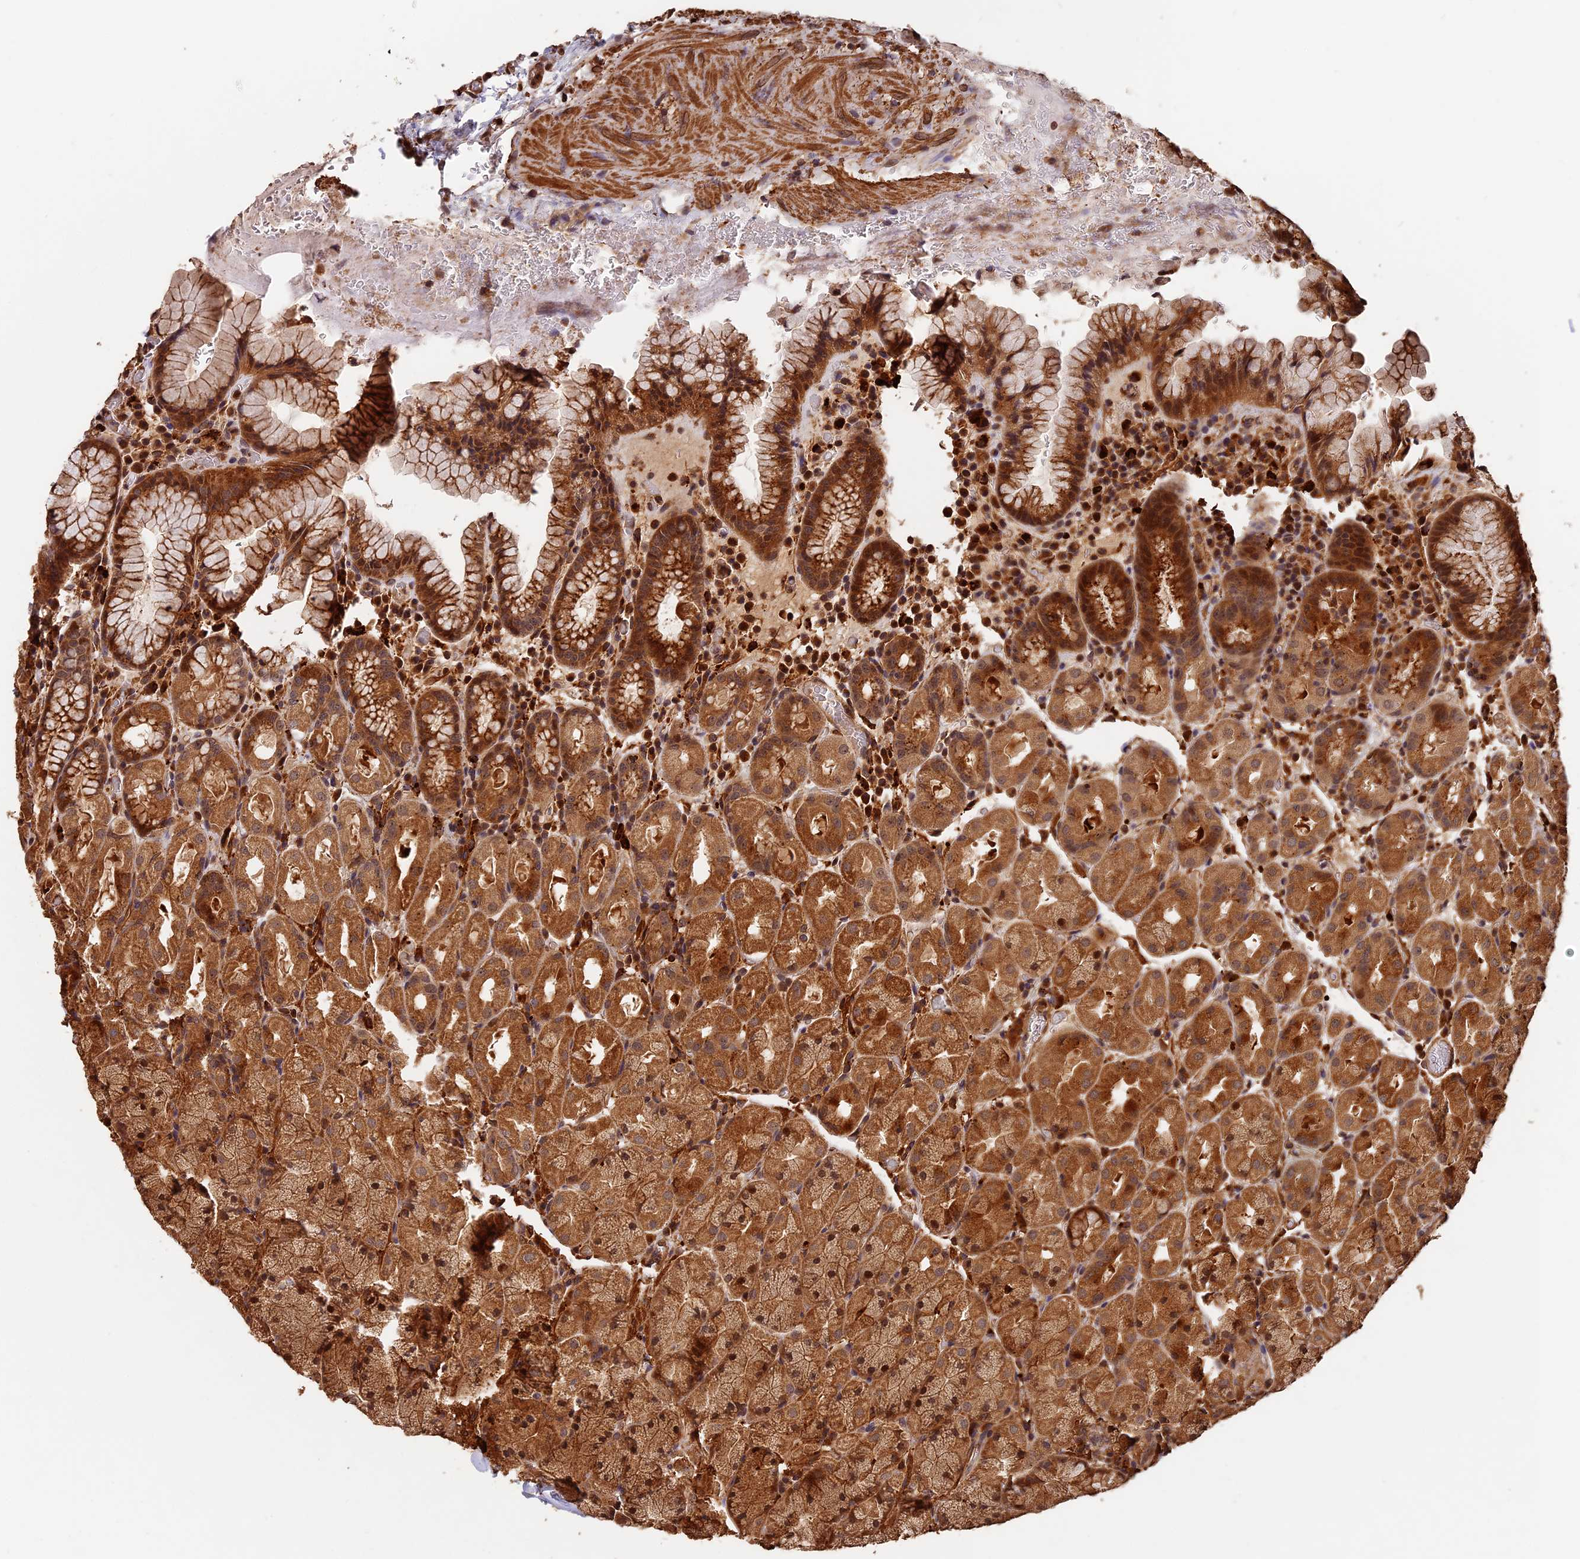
{"staining": {"intensity": "strong", "quantity": ">75%", "location": "cytoplasmic/membranous,nuclear"}, "tissue": "stomach", "cell_type": "Glandular cells", "image_type": "normal", "snomed": [{"axis": "morphology", "description": "Normal tissue, NOS"}, {"axis": "topography", "description": "Stomach, upper"}, {"axis": "topography", "description": "Stomach, lower"}], "caption": "DAB (3,3'-diaminobenzidine) immunohistochemical staining of normal stomach demonstrates strong cytoplasmic/membranous,nuclear protein staining in approximately >75% of glandular cells. The protein is stained brown, and the nuclei are stained in blue (DAB (3,3'-diaminobenzidine) IHC with brightfield microscopy, high magnification).", "gene": "MMP15", "patient": {"sex": "male", "age": 80}}